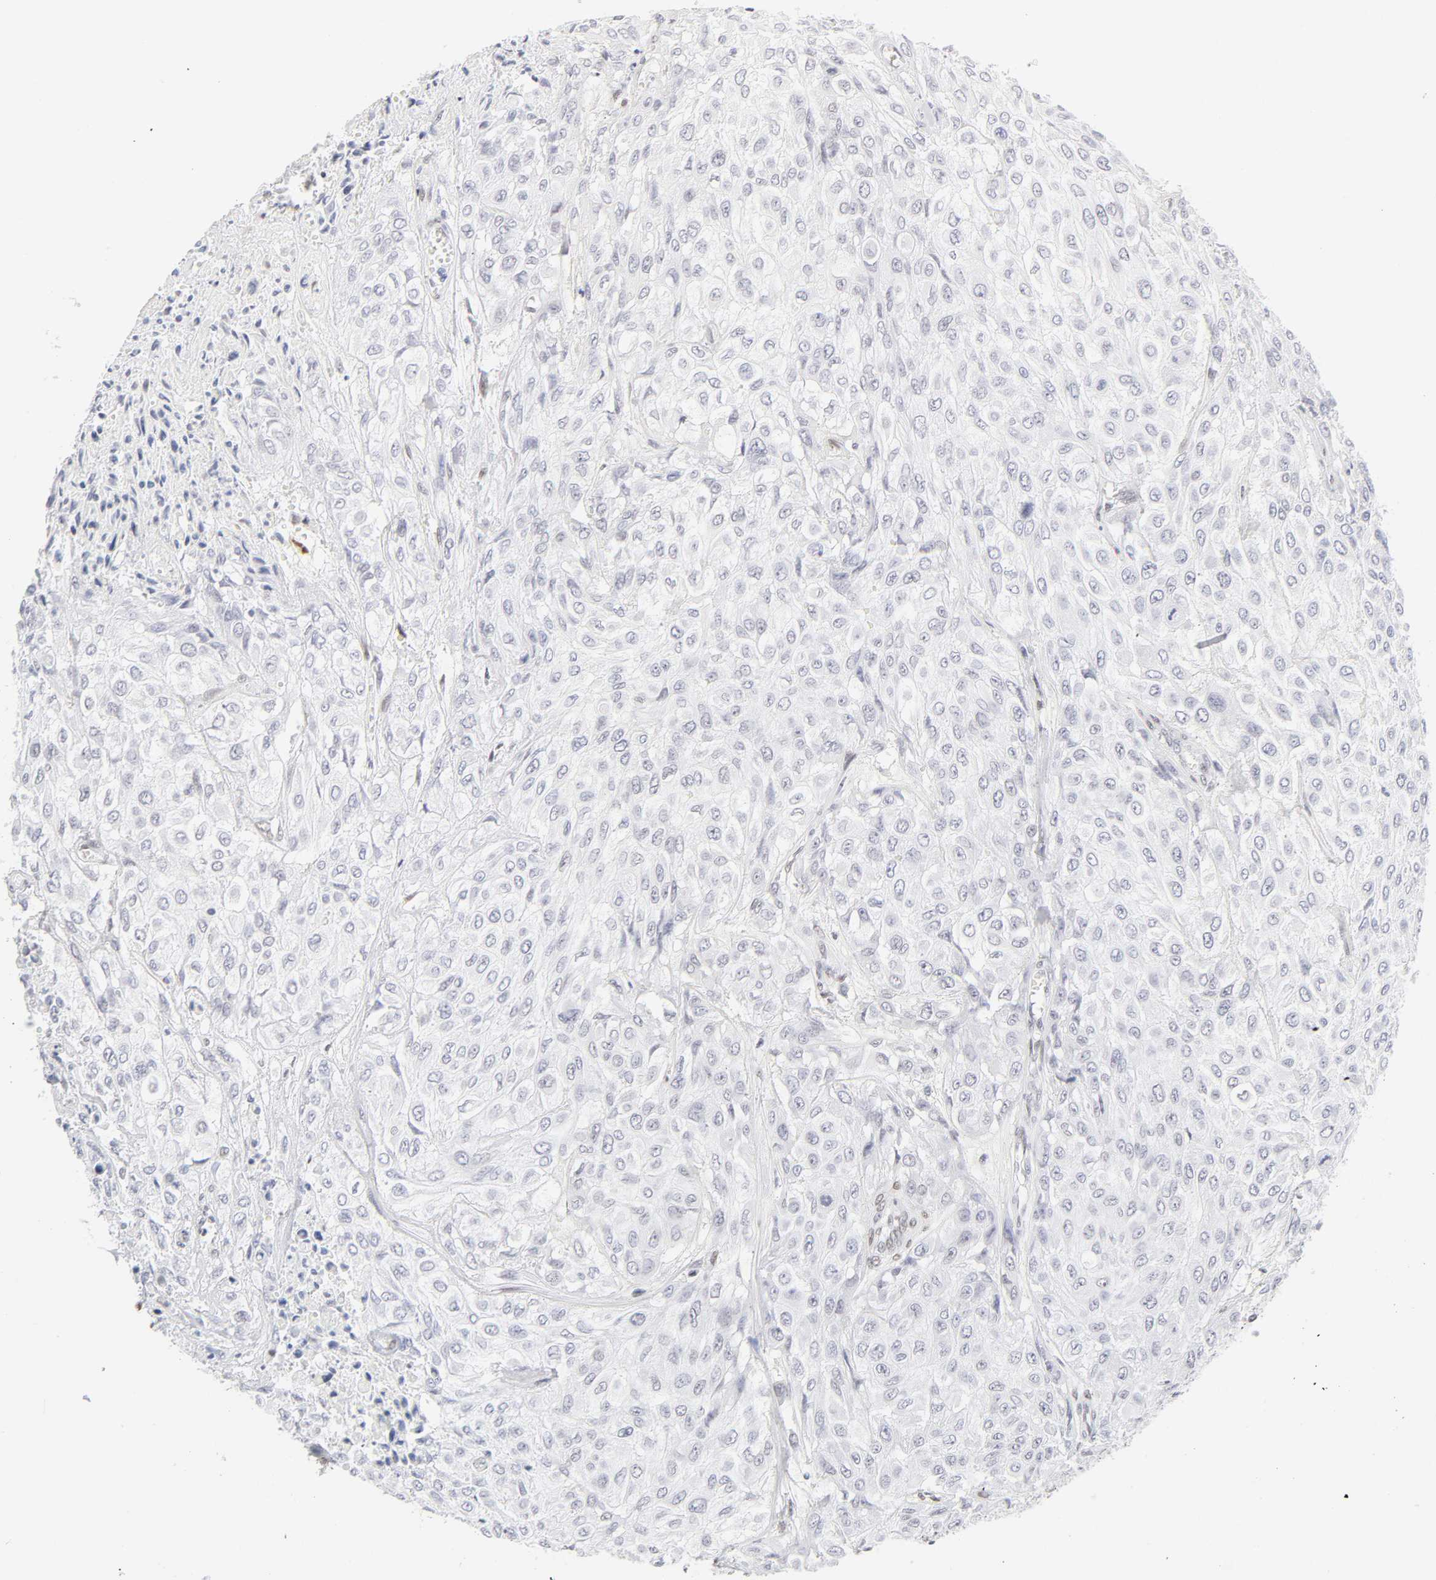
{"staining": {"intensity": "negative", "quantity": "none", "location": "none"}, "tissue": "urothelial cancer", "cell_type": "Tumor cells", "image_type": "cancer", "snomed": [{"axis": "morphology", "description": "Urothelial carcinoma, High grade"}, {"axis": "topography", "description": "Urinary bladder"}], "caption": "Immunohistochemistry of high-grade urothelial carcinoma displays no positivity in tumor cells.", "gene": "NFIC", "patient": {"sex": "male", "age": 57}}